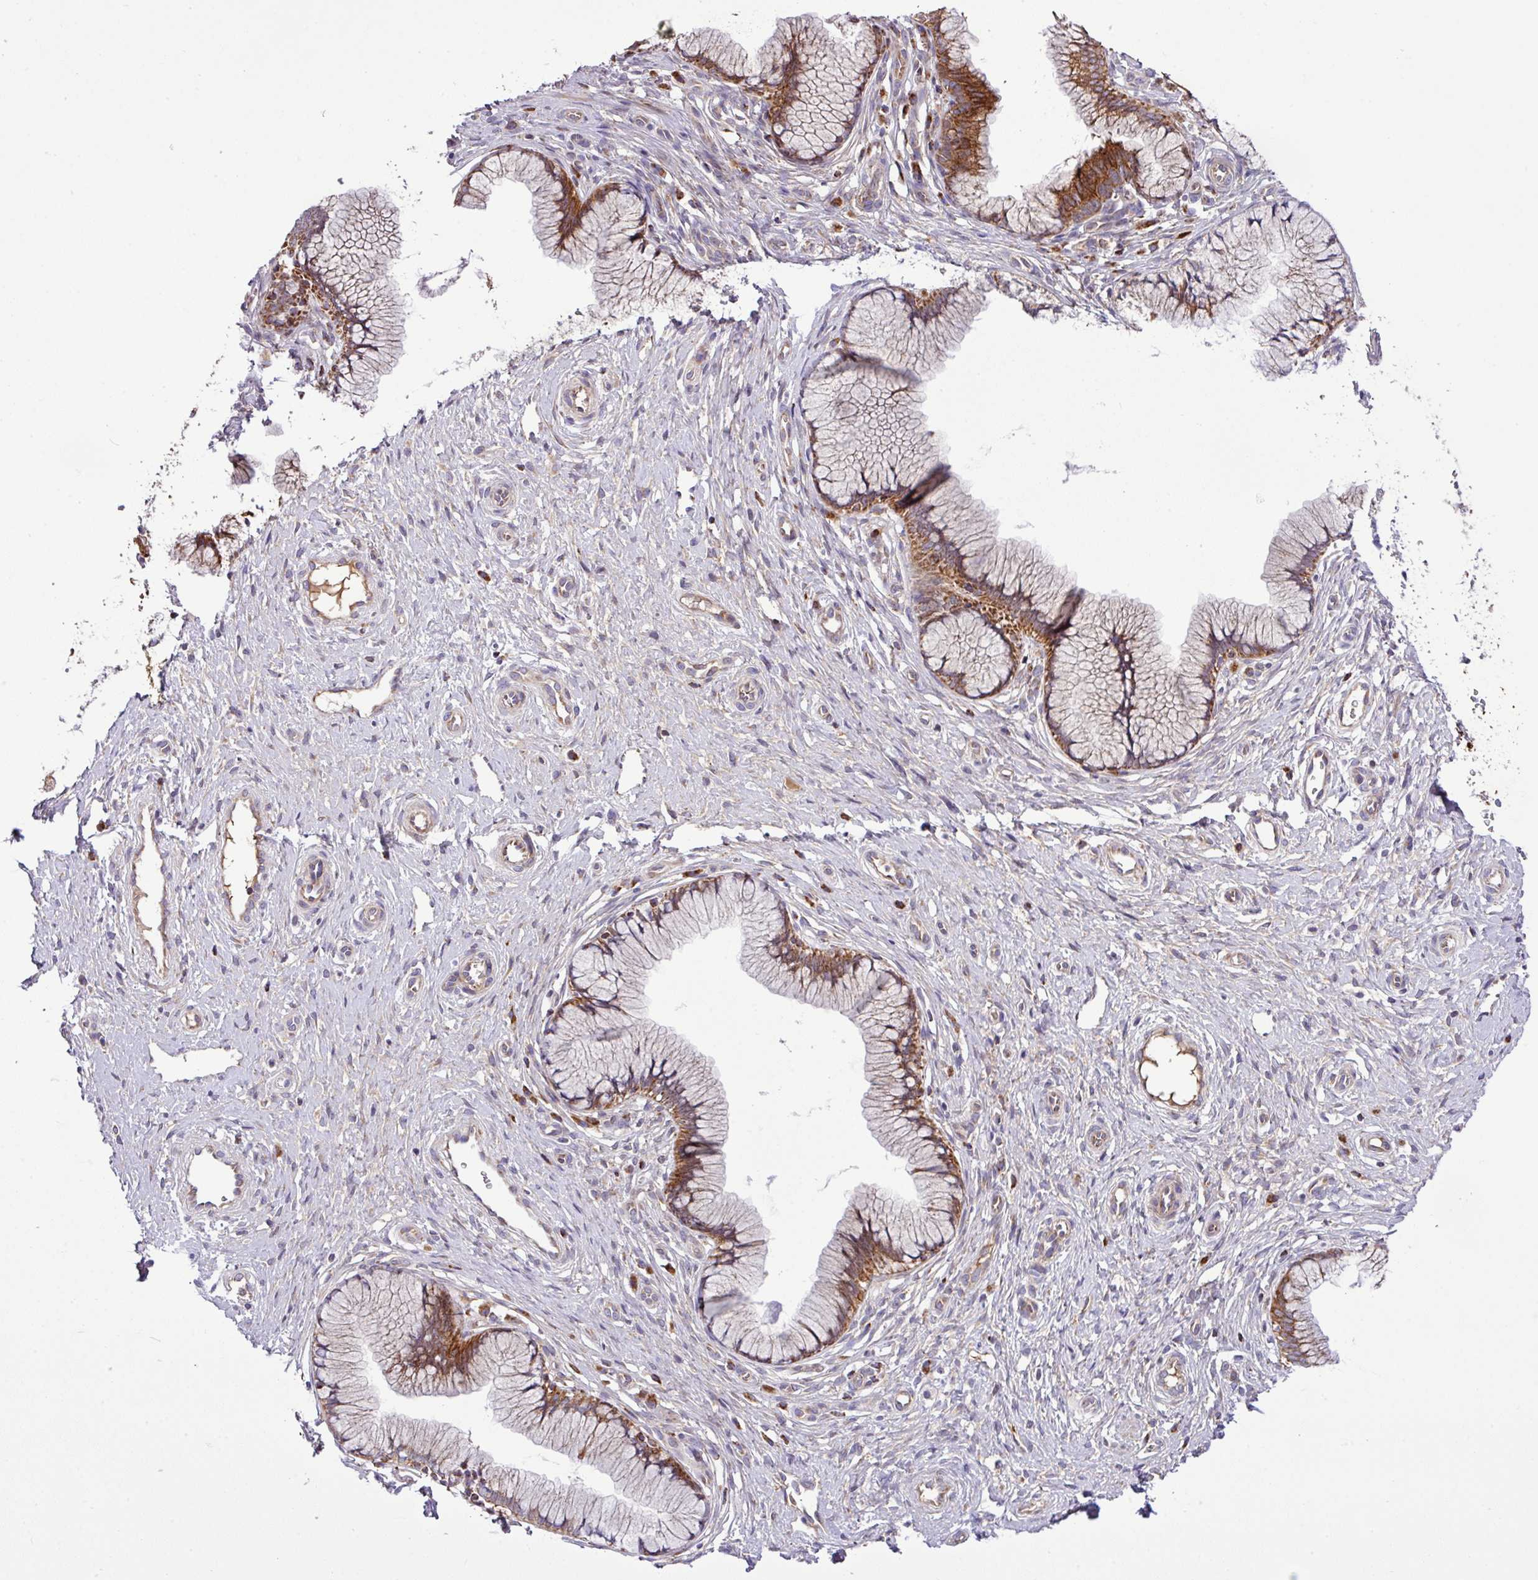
{"staining": {"intensity": "moderate", "quantity": ">75%", "location": "cytoplasmic/membranous"}, "tissue": "cervix", "cell_type": "Glandular cells", "image_type": "normal", "snomed": [{"axis": "morphology", "description": "Normal tissue, NOS"}, {"axis": "topography", "description": "Cervix"}], "caption": "Glandular cells exhibit moderate cytoplasmic/membranous expression in about >75% of cells in benign cervix. The staining was performed using DAB (3,3'-diaminobenzidine), with brown indicating positive protein expression. Nuclei are stained blue with hematoxylin.", "gene": "ZNF569", "patient": {"sex": "female", "age": 36}}